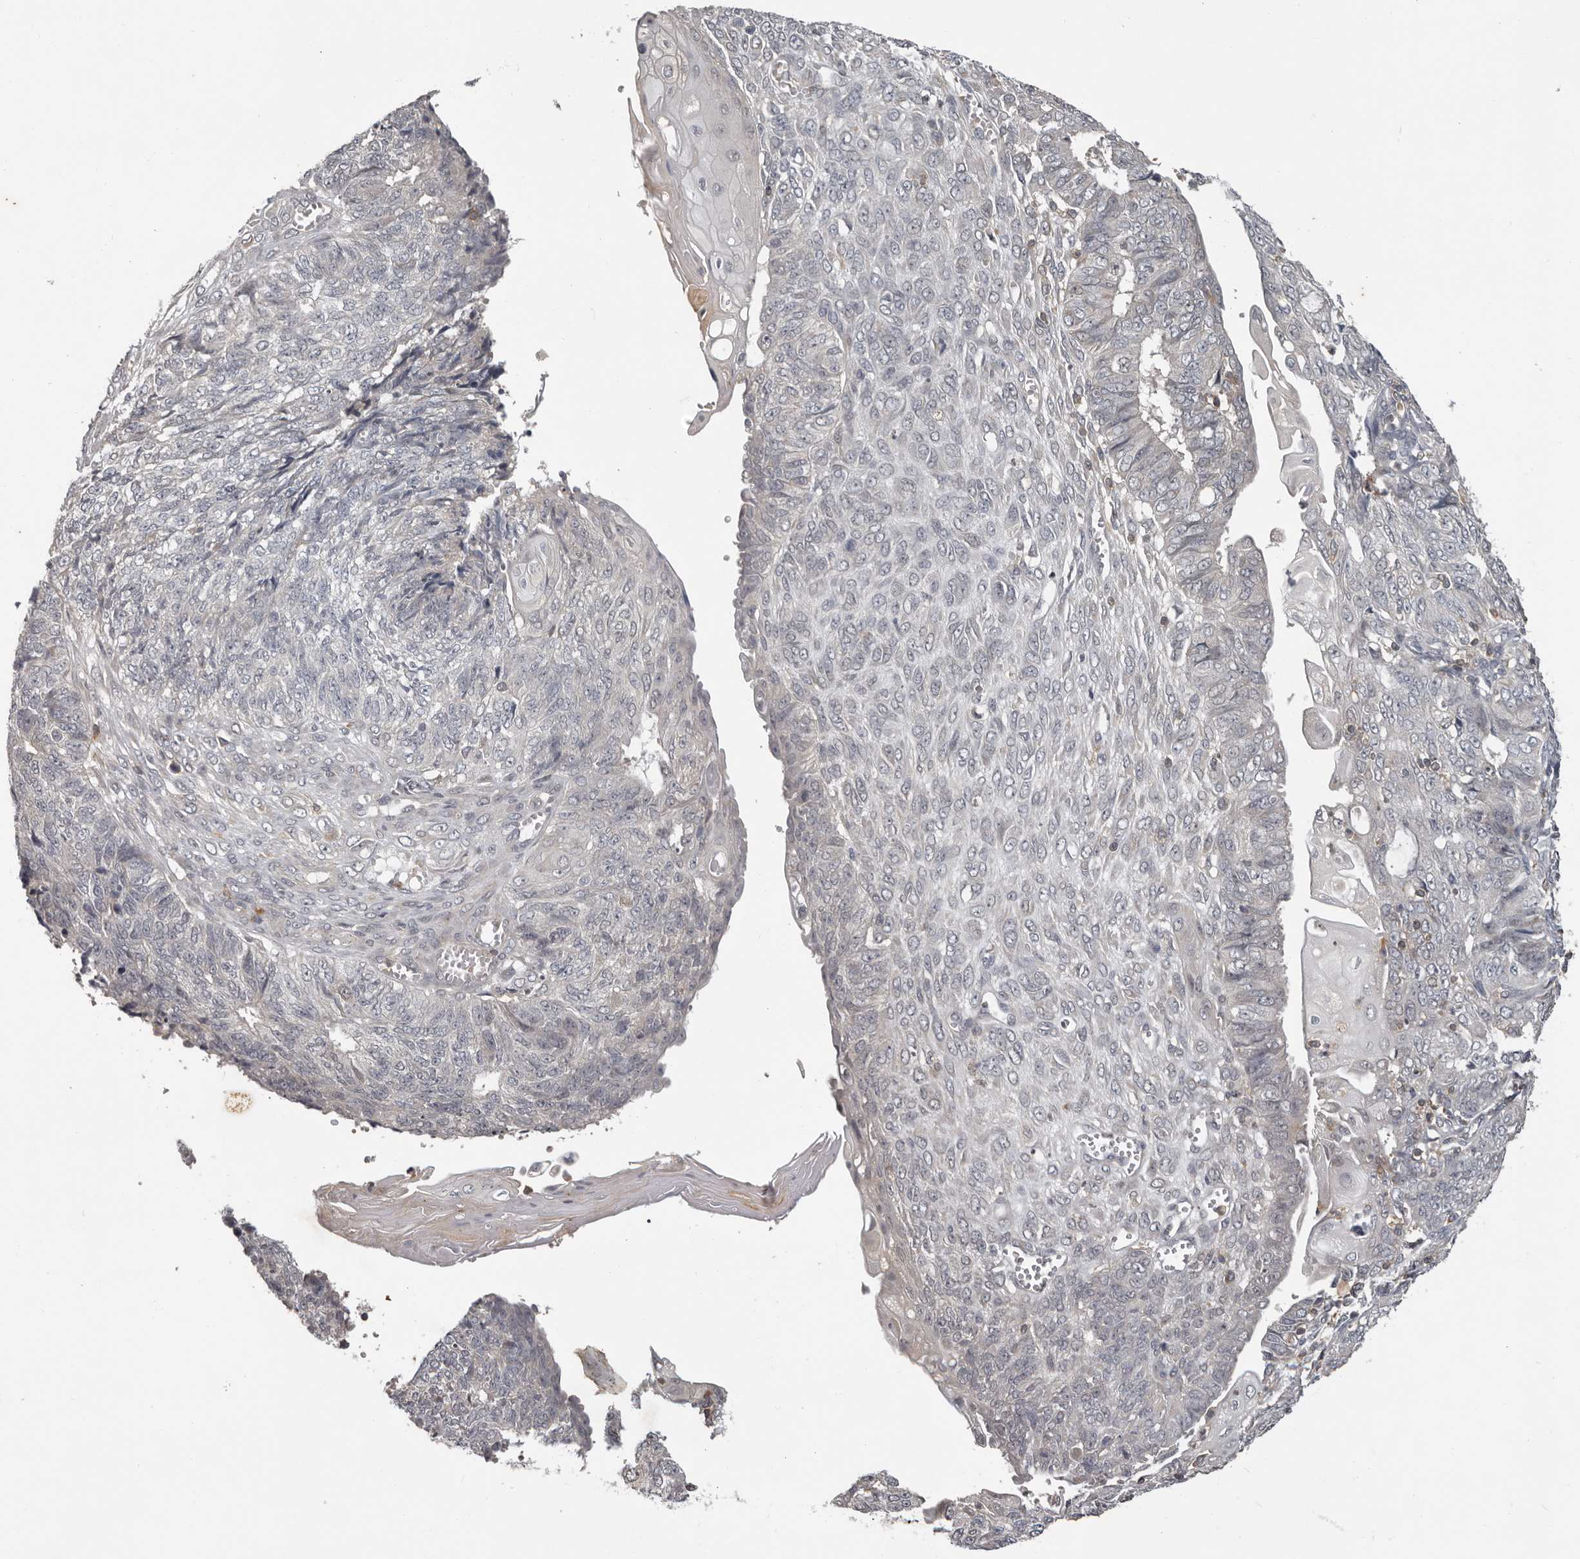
{"staining": {"intensity": "negative", "quantity": "none", "location": "none"}, "tissue": "endometrial cancer", "cell_type": "Tumor cells", "image_type": "cancer", "snomed": [{"axis": "morphology", "description": "Adenocarcinoma, NOS"}, {"axis": "topography", "description": "Endometrium"}], "caption": "IHC image of neoplastic tissue: human endometrial cancer stained with DAB displays no significant protein positivity in tumor cells. (Brightfield microscopy of DAB (3,3'-diaminobenzidine) immunohistochemistry at high magnification).", "gene": "ANKRD44", "patient": {"sex": "female", "age": 32}}